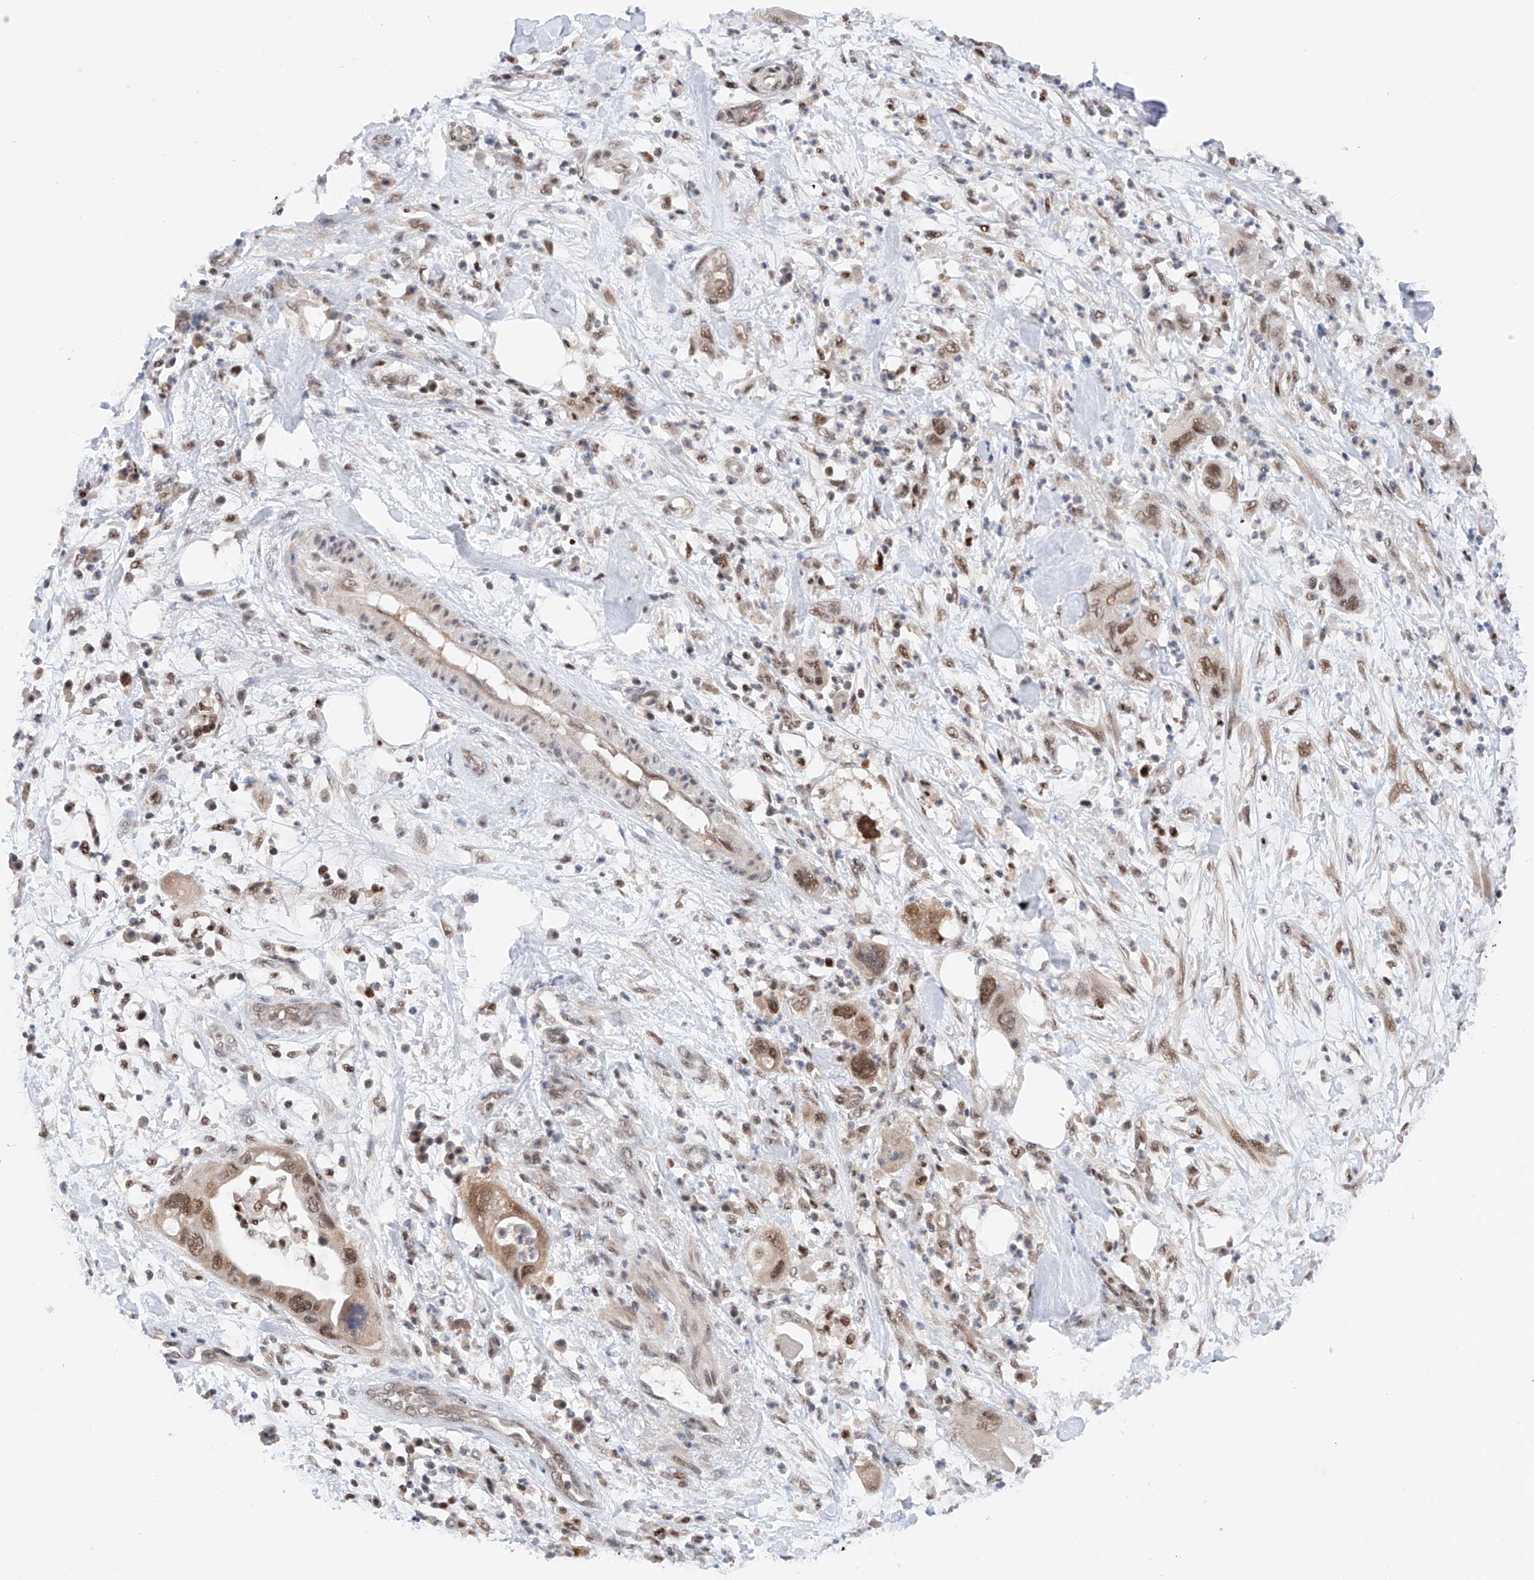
{"staining": {"intensity": "moderate", "quantity": ">75%", "location": "cytoplasmic/membranous,nuclear"}, "tissue": "pancreatic cancer", "cell_type": "Tumor cells", "image_type": "cancer", "snomed": [{"axis": "morphology", "description": "Adenocarcinoma, NOS"}, {"axis": "topography", "description": "Pancreas"}], "caption": "Tumor cells display medium levels of moderate cytoplasmic/membranous and nuclear positivity in about >75% of cells in human pancreatic cancer.", "gene": "SNRNP200", "patient": {"sex": "female", "age": 71}}